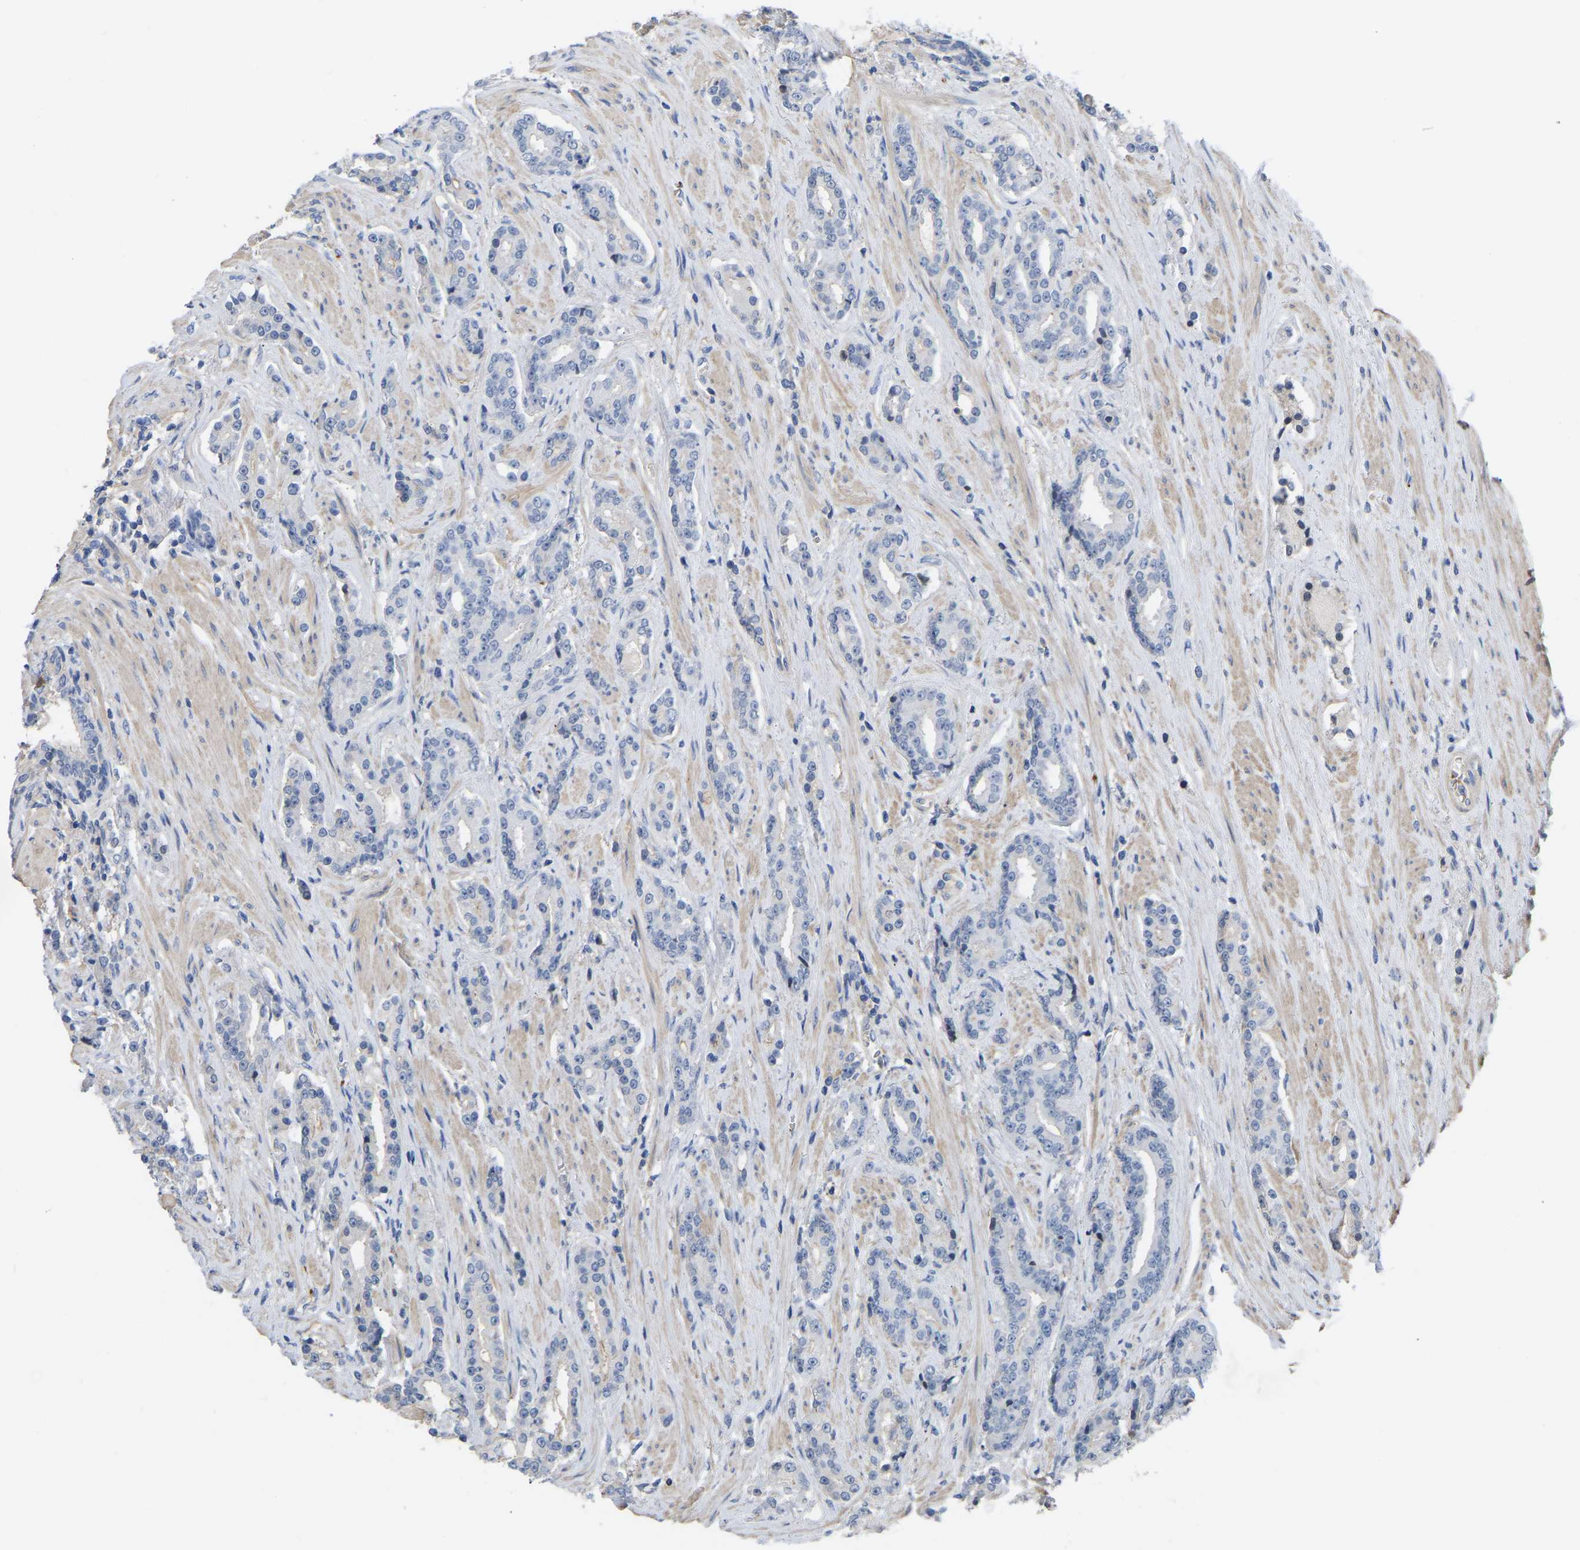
{"staining": {"intensity": "negative", "quantity": "none", "location": "none"}, "tissue": "prostate cancer", "cell_type": "Tumor cells", "image_type": "cancer", "snomed": [{"axis": "morphology", "description": "Adenocarcinoma, High grade"}, {"axis": "topography", "description": "Prostate"}], "caption": "DAB immunohistochemical staining of human prostate cancer (adenocarcinoma (high-grade)) displays no significant positivity in tumor cells.", "gene": "ZNF449", "patient": {"sex": "male", "age": 71}}